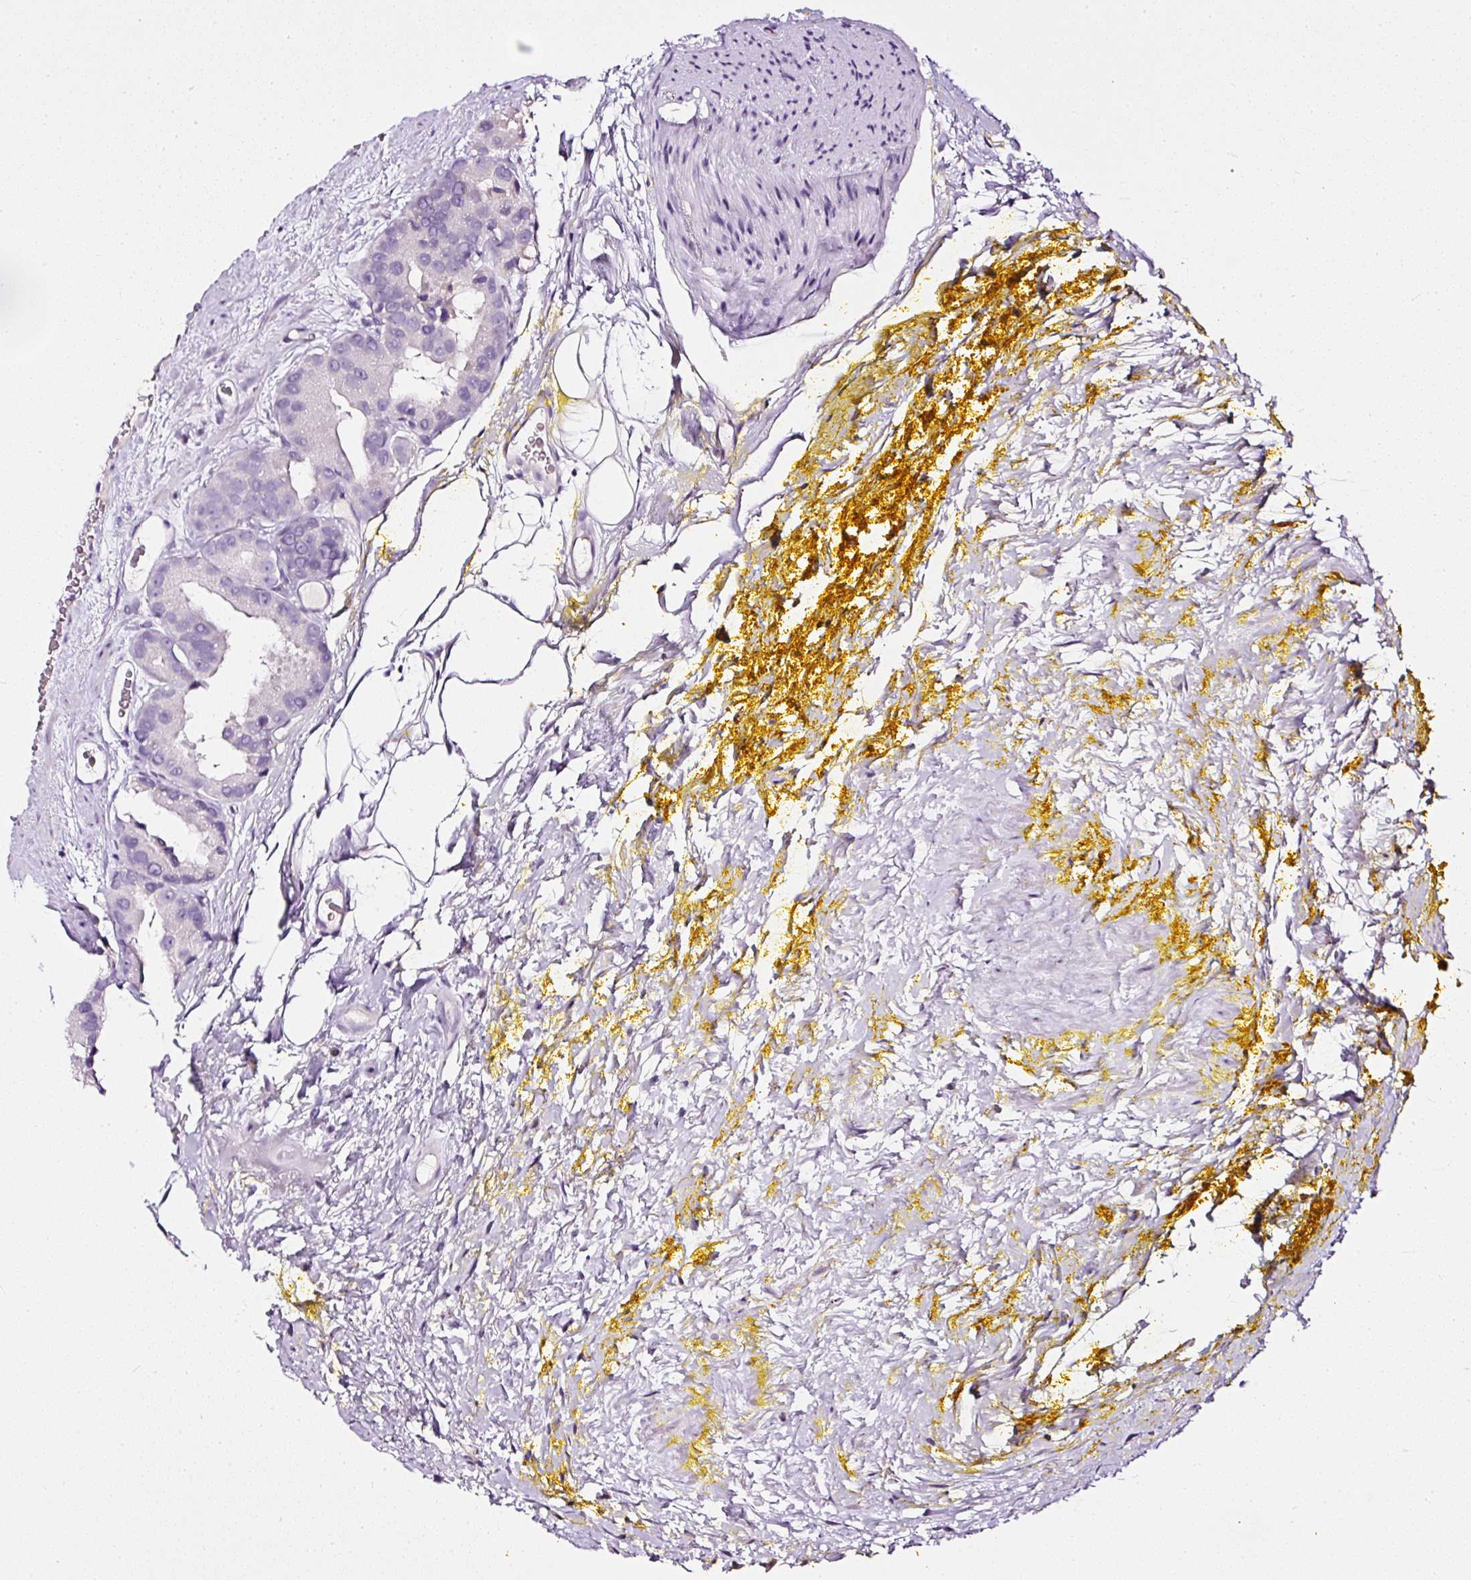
{"staining": {"intensity": "negative", "quantity": "none", "location": "none"}, "tissue": "prostate cancer", "cell_type": "Tumor cells", "image_type": "cancer", "snomed": [{"axis": "morphology", "description": "Adenocarcinoma, High grade"}, {"axis": "topography", "description": "Prostate"}], "caption": "DAB (3,3'-diaminobenzidine) immunohistochemical staining of prostate cancer (adenocarcinoma (high-grade)) demonstrates no significant positivity in tumor cells.", "gene": "ATP2A1", "patient": {"sex": "male", "age": 63}}